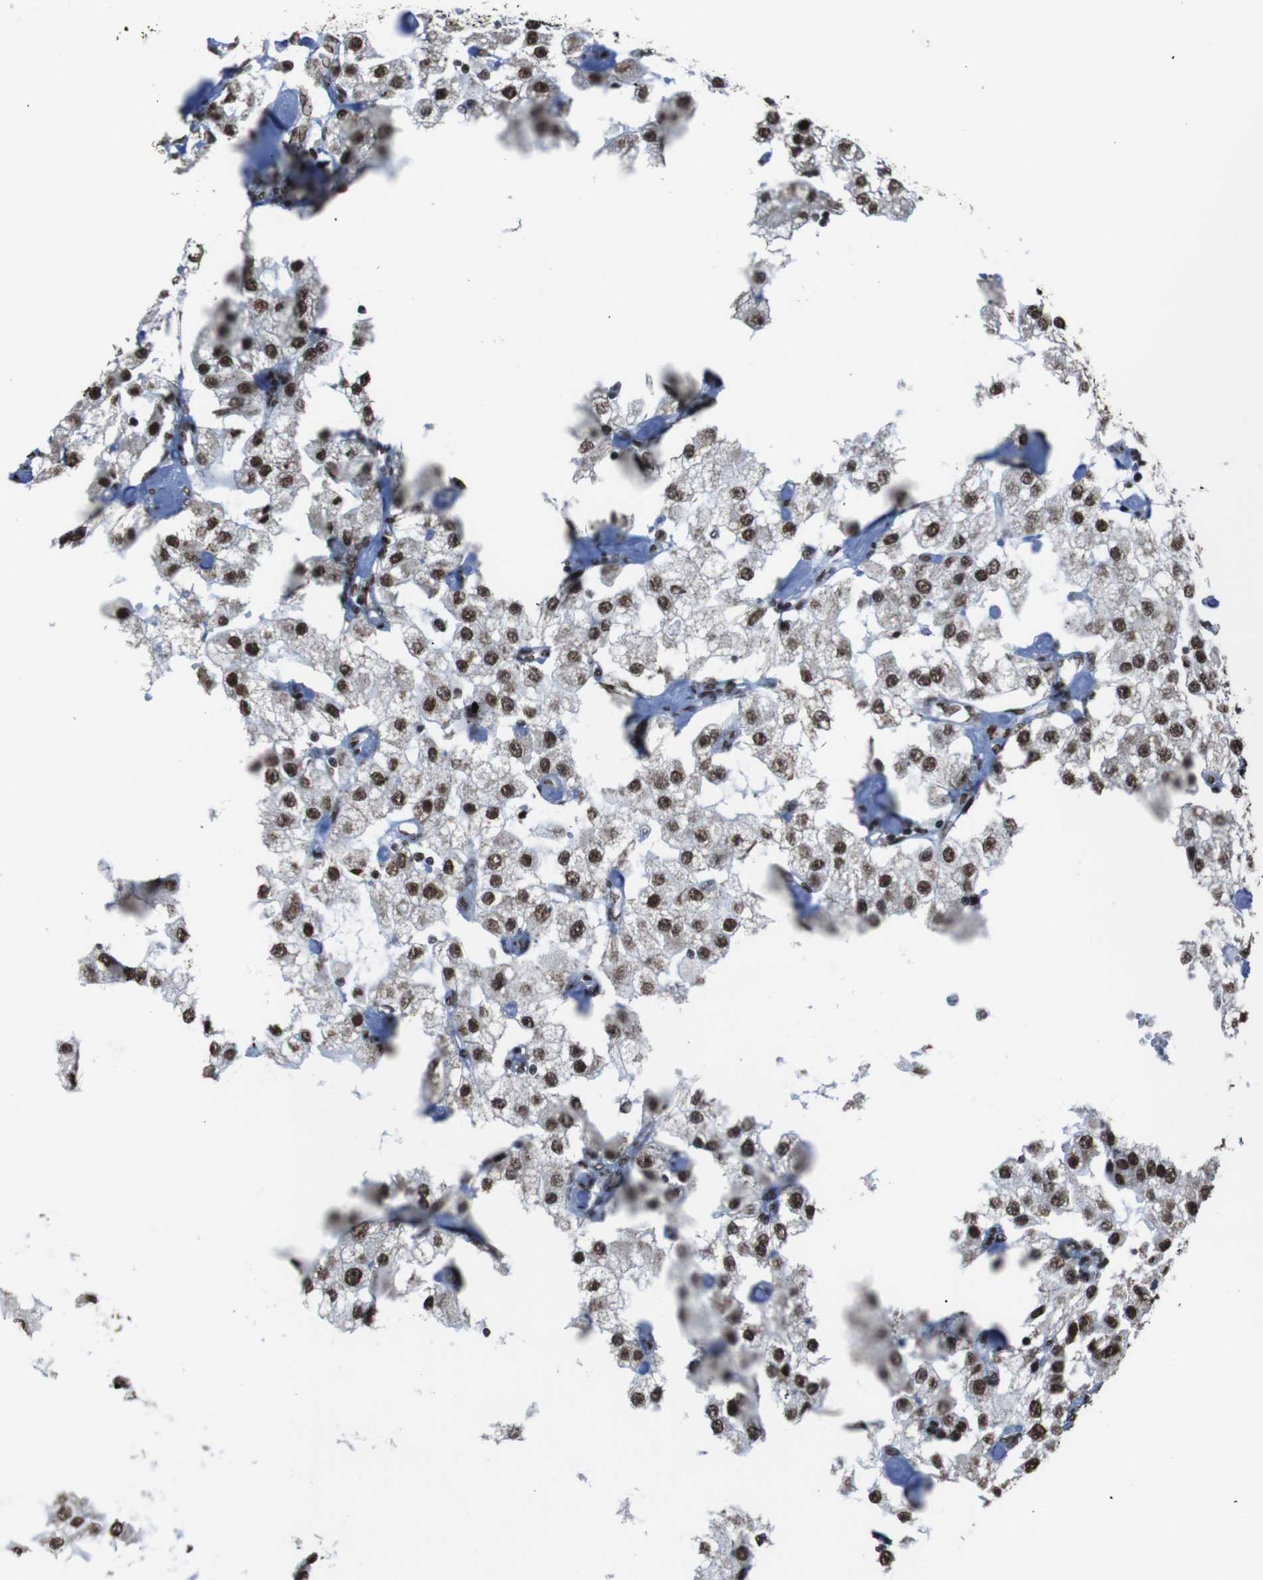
{"staining": {"intensity": "strong", "quantity": ">75%", "location": "nuclear"}, "tissue": "carcinoid", "cell_type": "Tumor cells", "image_type": "cancer", "snomed": [{"axis": "morphology", "description": "Carcinoid, malignant, NOS"}, {"axis": "topography", "description": "Pancreas"}], "caption": "A brown stain highlights strong nuclear expression of a protein in carcinoid tumor cells.", "gene": "ROMO1", "patient": {"sex": "male", "age": 41}}